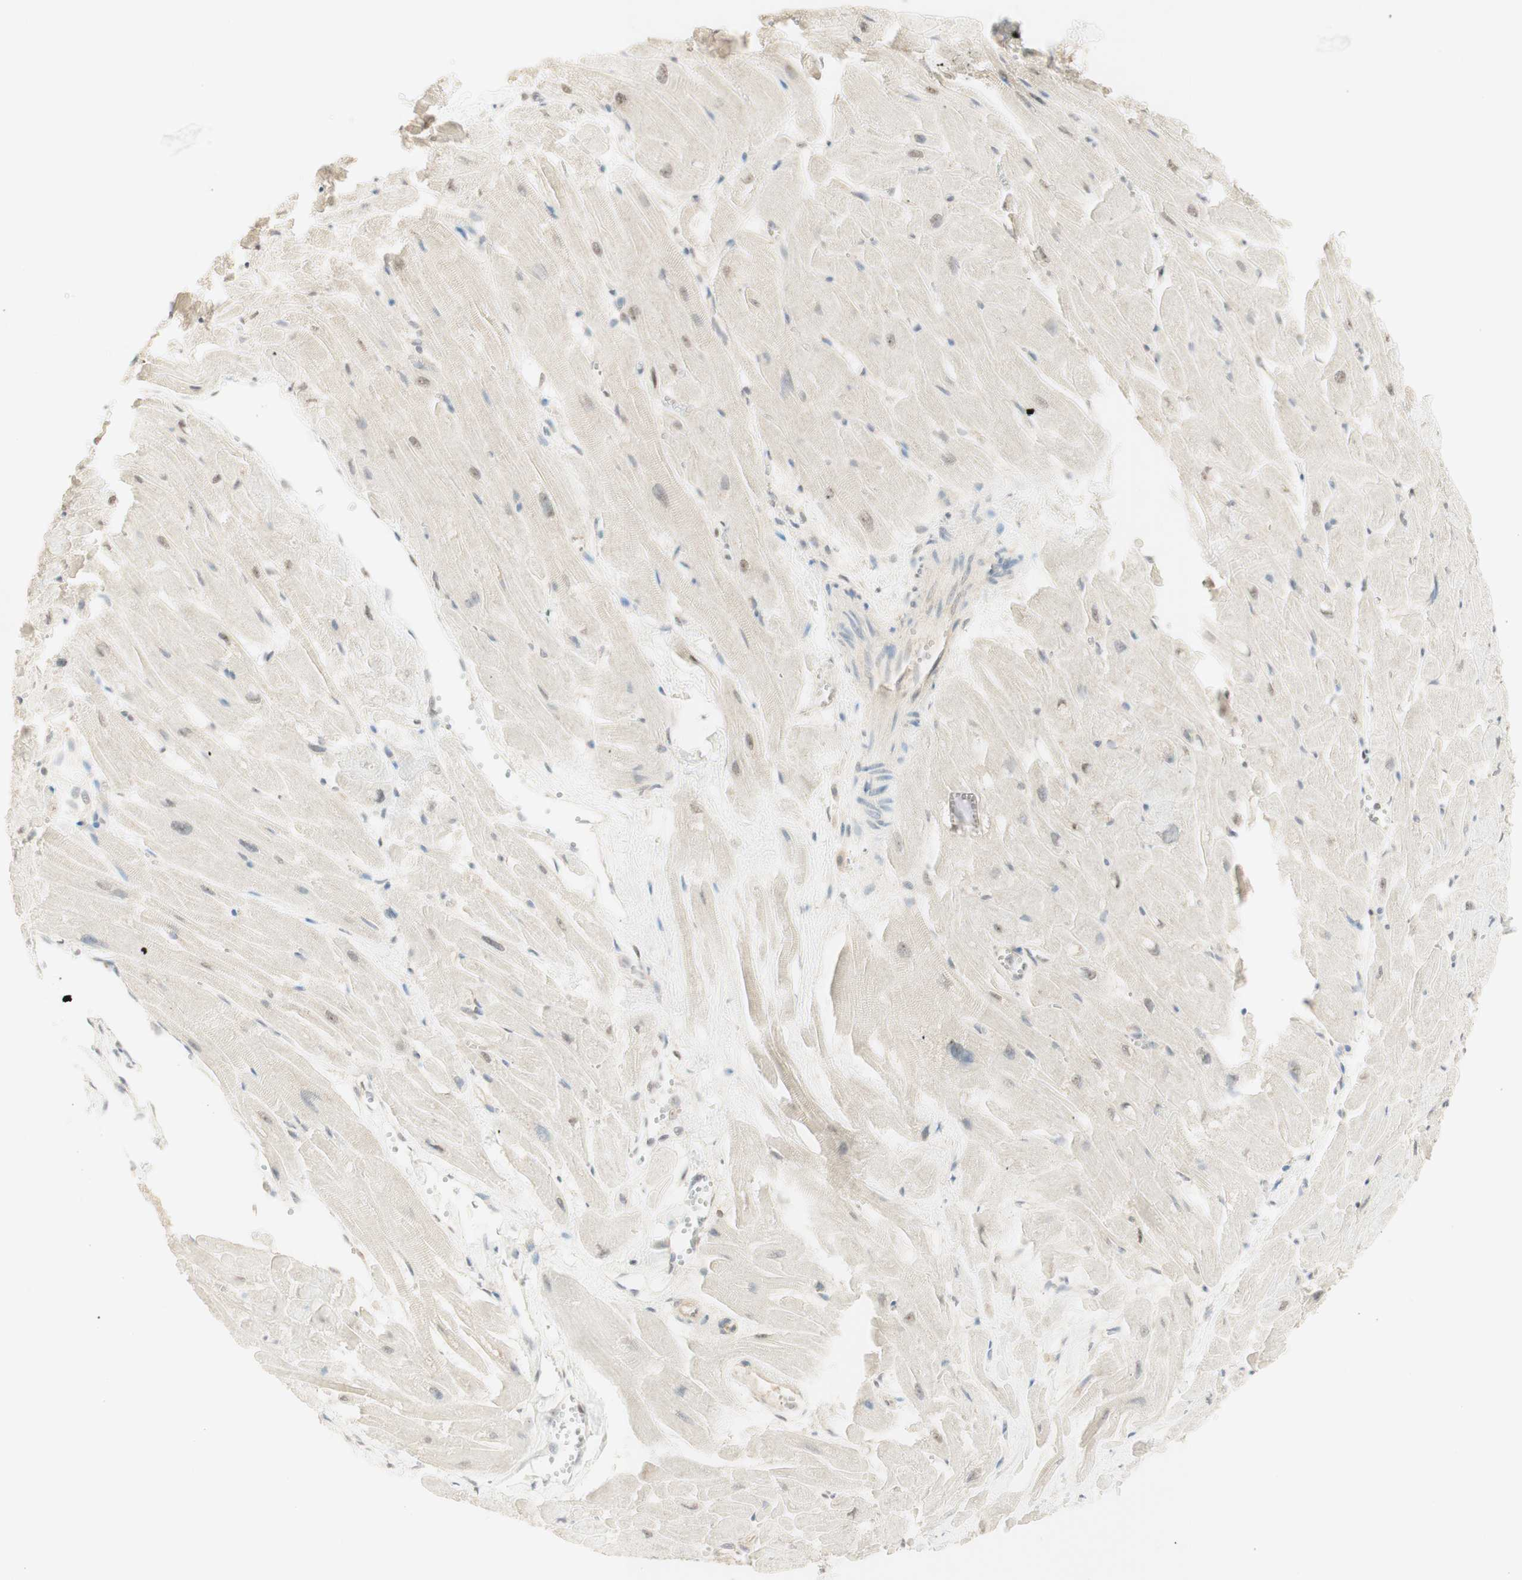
{"staining": {"intensity": "weak", "quantity": "<25%", "location": "nuclear"}, "tissue": "heart muscle", "cell_type": "Cardiomyocytes", "image_type": "normal", "snomed": [{"axis": "morphology", "description": "Normal tissue, NOS"}, {"axis": "topography", "description": "Heart"}], "caption": "A high-resolution micrograph shows immunohistochemistry staining of normal heart muscle, which reveals no significant expression in cardiomyocytes.", "gene": "SPINT2", "patient": {"sex": "female", "age": 19}}